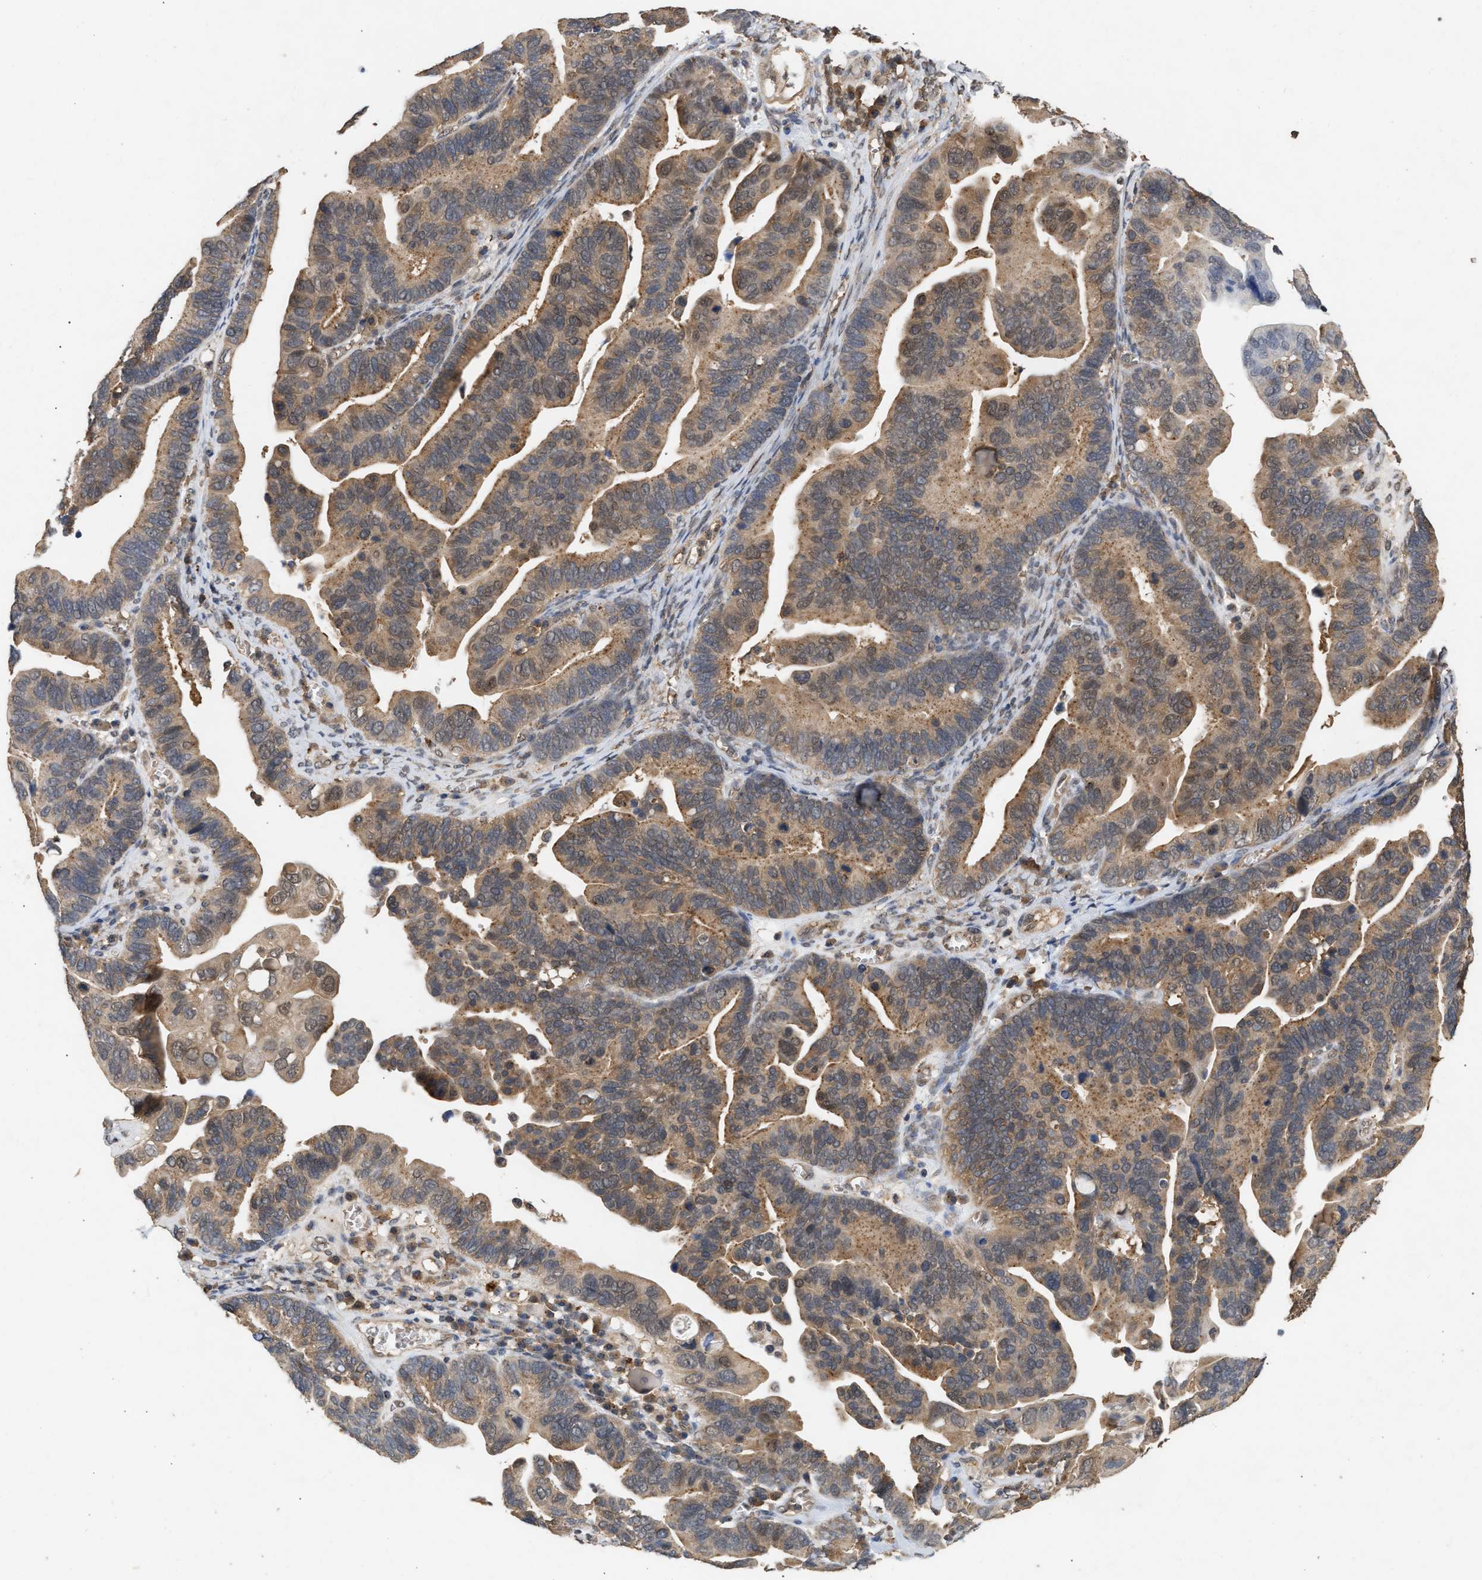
{"staining": {"intensity": "moderate", "quantity": ">75%", "location": "cytoplasmic/membranous"}, "tissue": "ovarian cancer", "cell_type": "Tumor cells", "image_type": "cancer", "snomed": [{"axis": "morphology", "description": "Cystadenocarcinoma, serous, NOS"}, {"axis": "topography", "description": "Ovary"}], "caption": "Tumor cells demonstrate medium levels of moderate cytoplasmic/membranous positivity in about >75% of cells in human ovarian cancer.", "gene": "FITM1", "patient": {"sex": "female", "age": 56}}